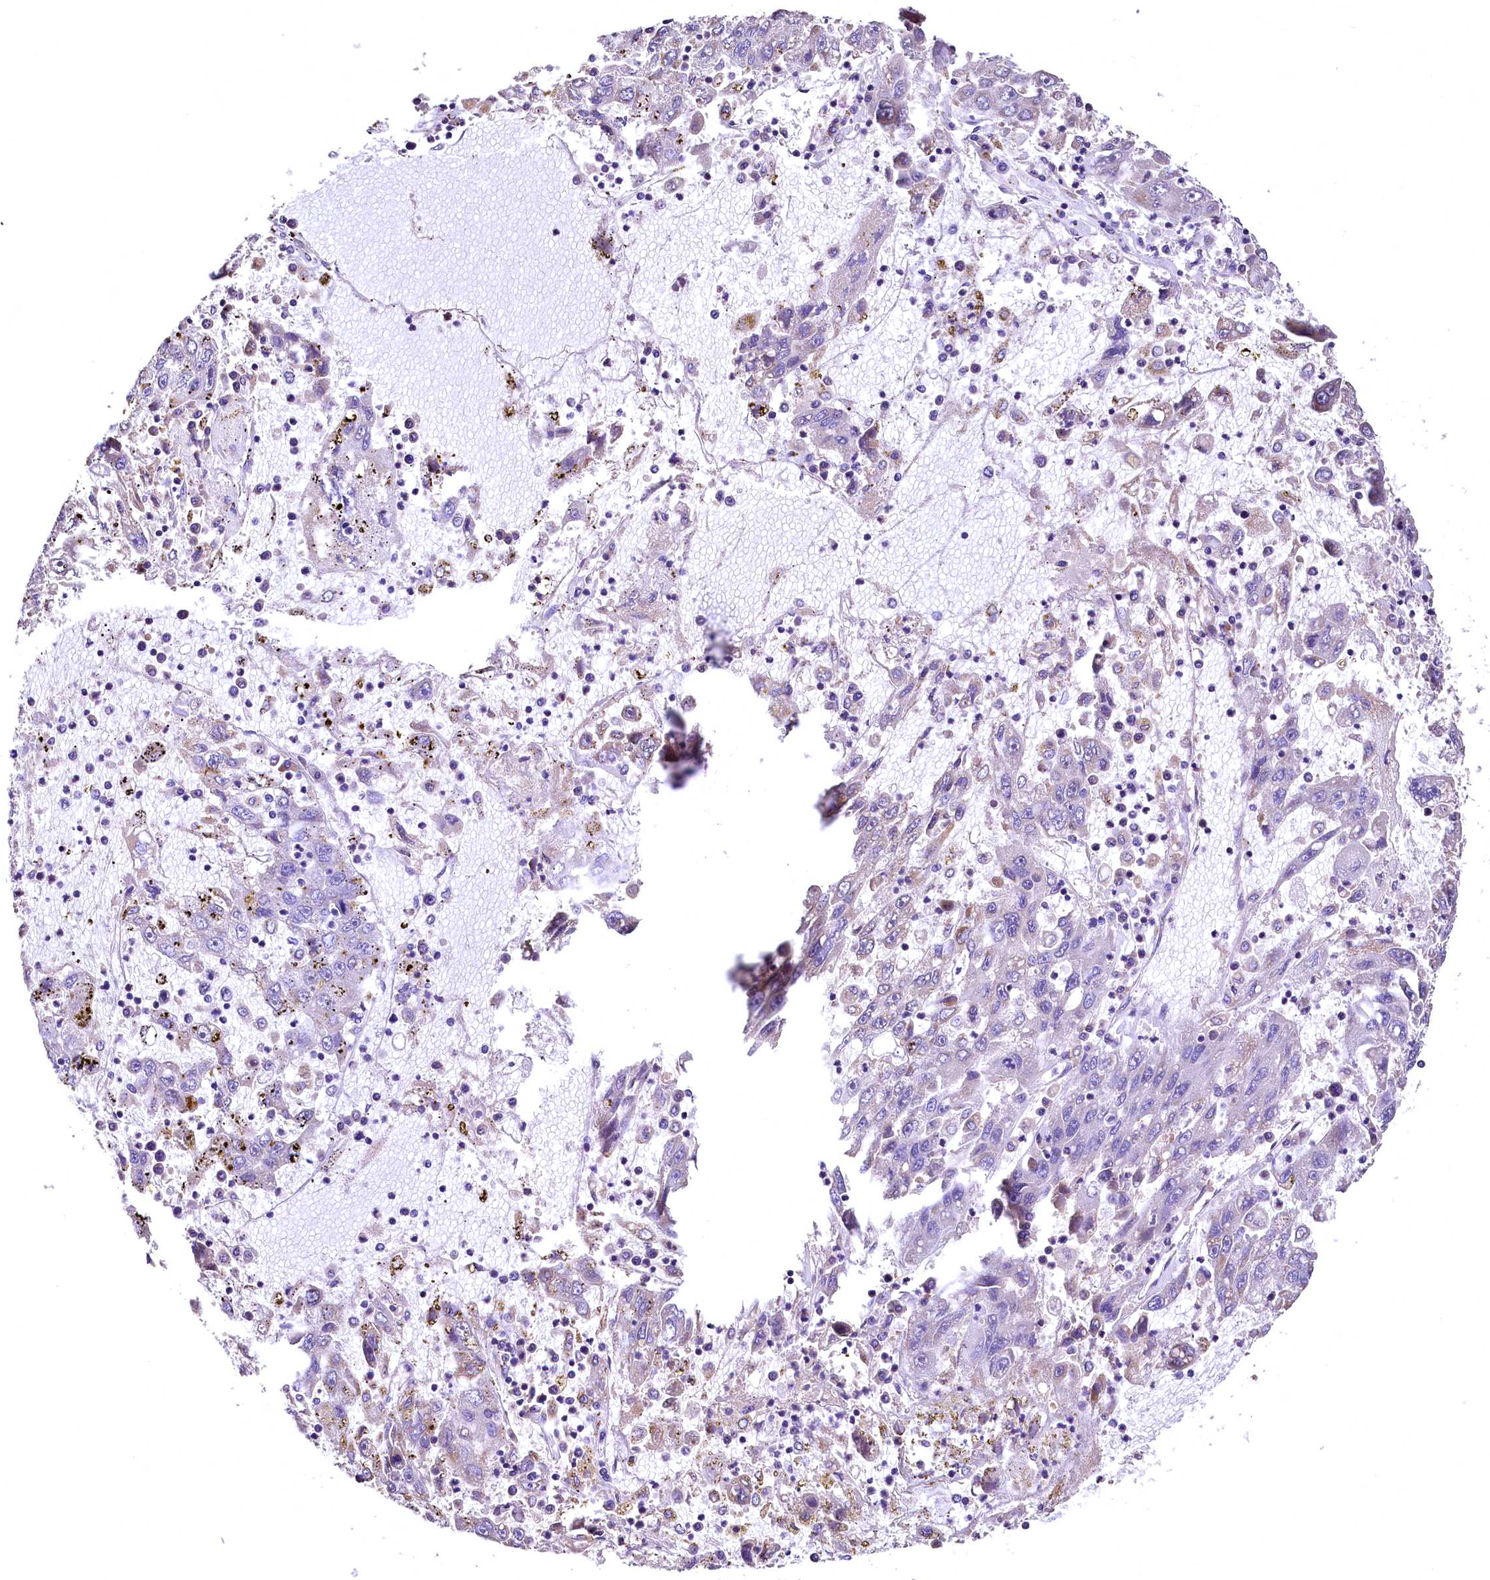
{"staining": {"intensity": "weak", "quantity": "<25%", "location": "cytoplasmic/membranous"}, "tissue": "liver cancer", "cell_type": "Tumor cells", "image_type": "cancer", "snomed": [{"axis": "morphology", "description": "Carcinoma, Hepatocellular, NOS"}, {"axis": "topography", "description": "Liver"}], "caption": "This is an immunohistochemistry photomicrograph of hepatocellular carcinoma (liver). There is no expression in tumor cells.", "gene": "RASSF1", "patient": {"sex": "male", "age": 49}}